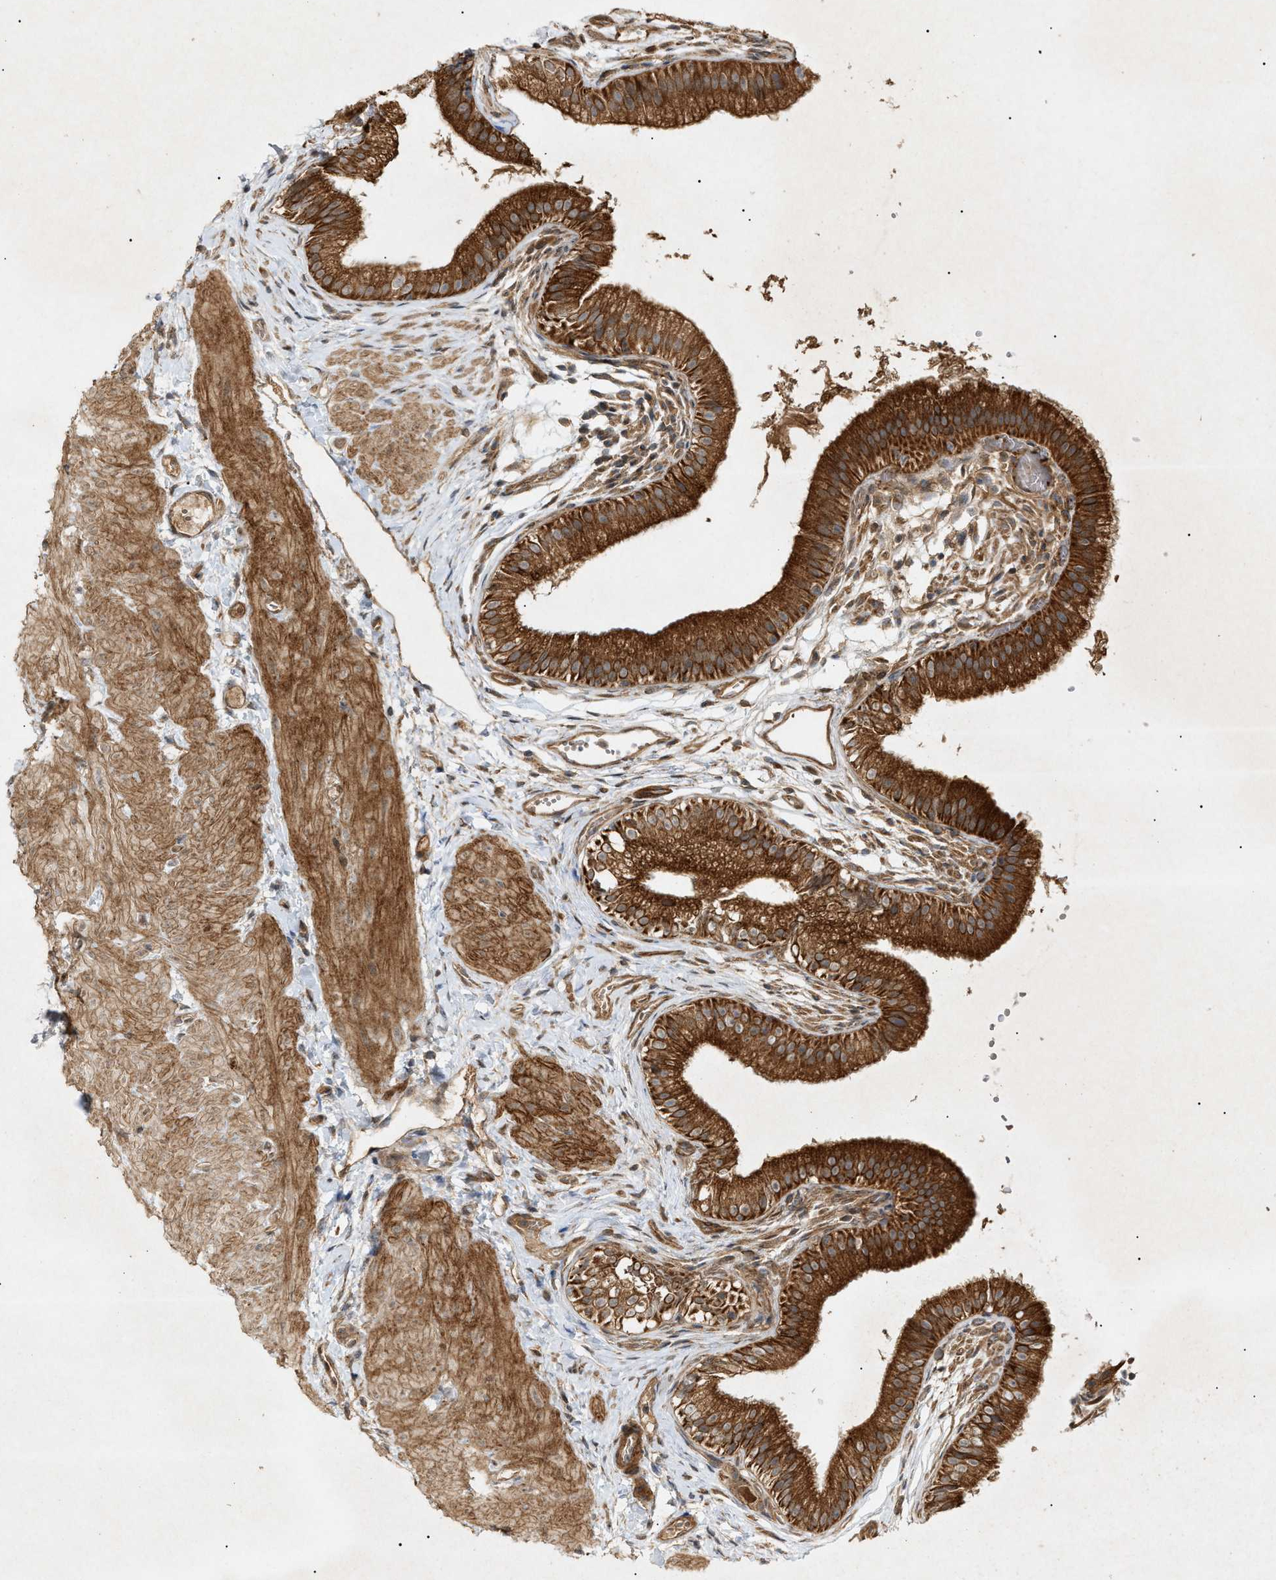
{"staining": {"intensity": "strong", "quantity": ">75%", "location": "cytoplasmic/membranous"}, "tissue": "gallbladder", "cell_type": "Glandular cells", "image_type": "normal", "snomed": [{"axis": "morphology", "description": "Normal tissue, NOS"}, {"axis": "topography", "description": "Gallbladder"}], "caption": "Gallbladder stained with DAB immunohistochemistry reveals high levels of strong cytoplasmic/membranous positivity in approximately >75% of glandular cells. (Stains: DAB (3,3'-diaminobenzidine) in brown, nuclei in blue, Microscopy: brightfield microscopy at high magnification).", "gene": "MTCH1", "patient": {"sex": "female", "age": 26}}